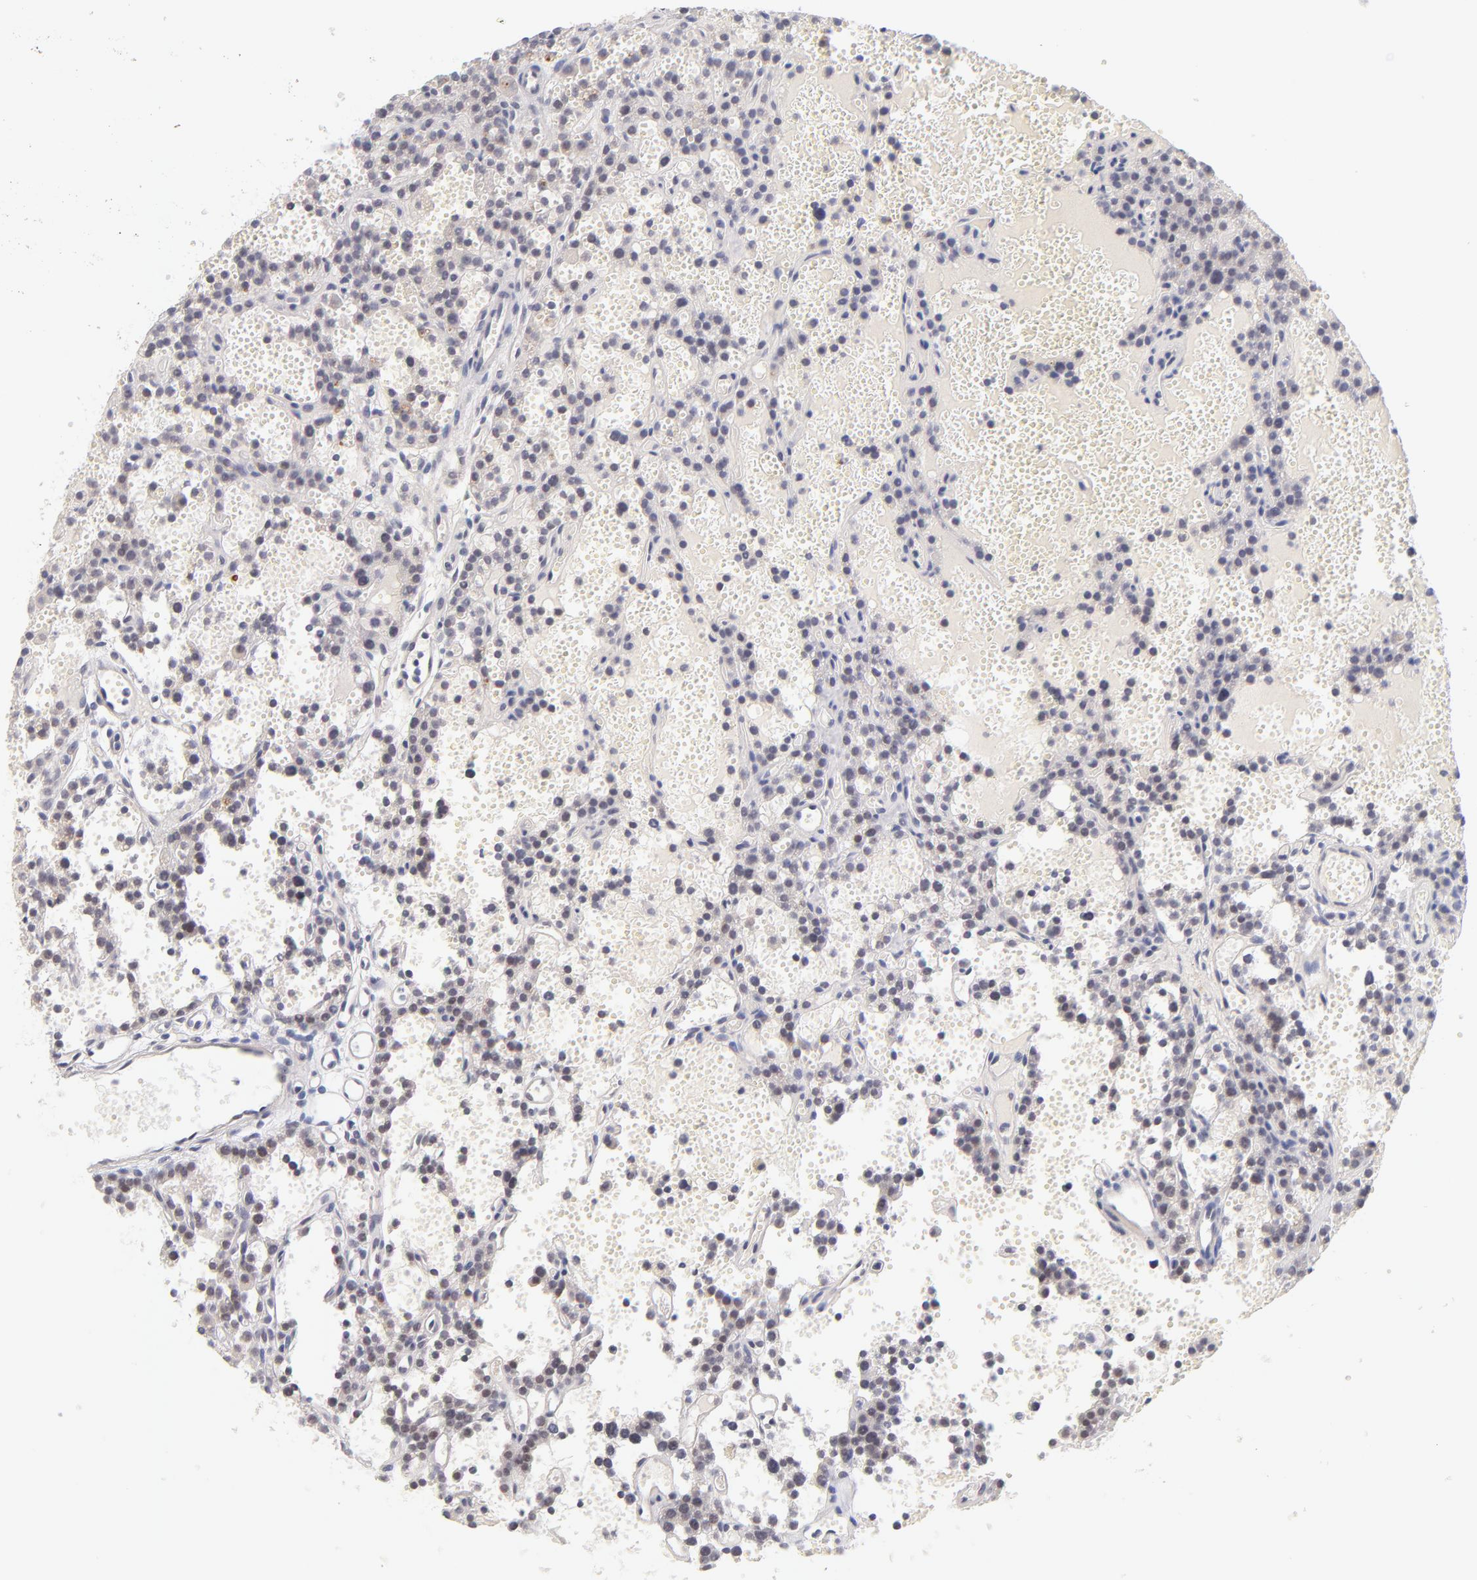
{"staining": {"intensity": "weak", "quantity": "25%-75%", "location": "nuclear"}, "tissue": "parathyroid gland", "cell_type": "Glandular cells", "image_type": "normal", "snomed": [{"axis": "morphology", "description": "Normal tissue, NOS"}, {"axis": "topography", "description": "Parathyroid gland"}], "caption": "Human parathyroid gland stained for a protein (brown) reveals weak nuclear positive expression in about 25%-75% of glandular cells.", "gene": "PARP1", "patient": {"sex": "male", "age": 25}}